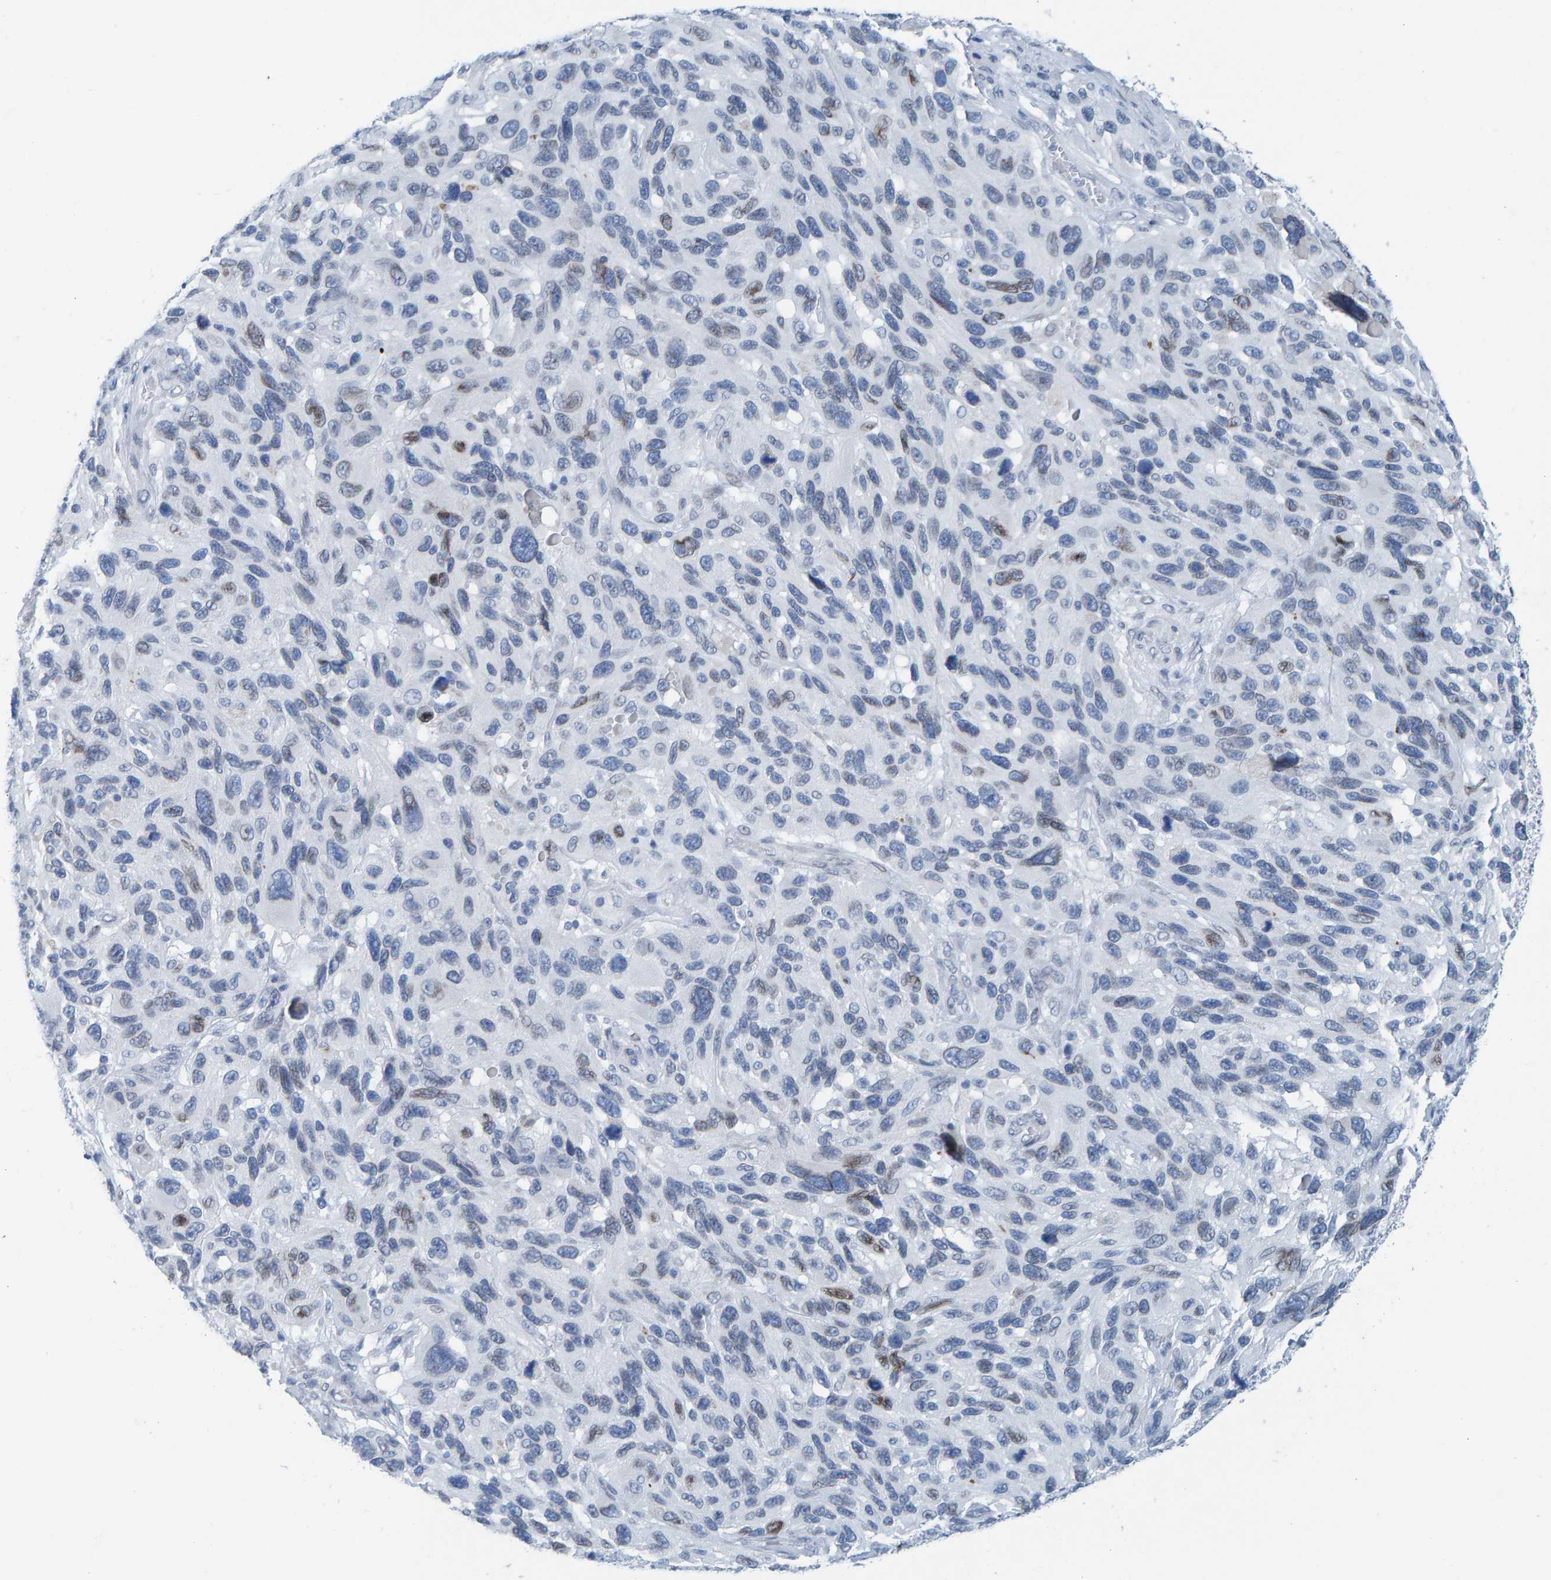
{"staining": {"intensity": "weak", "quantity": "<25%", "location": "nuclear"}, "tissue": "melanoma", "cell_type": "Tumor cells", "image_type": "cancer", "snomed": [{"axis": "morphology", "description": "Malignant melanoma, NOS"}, {"axis": "topography", "description": "Skin"}], "caption": "Tumor cells show no significant expression in melanoma.", "gene": "LMNB2", "patient": {"sex": "male", "age": 53}}